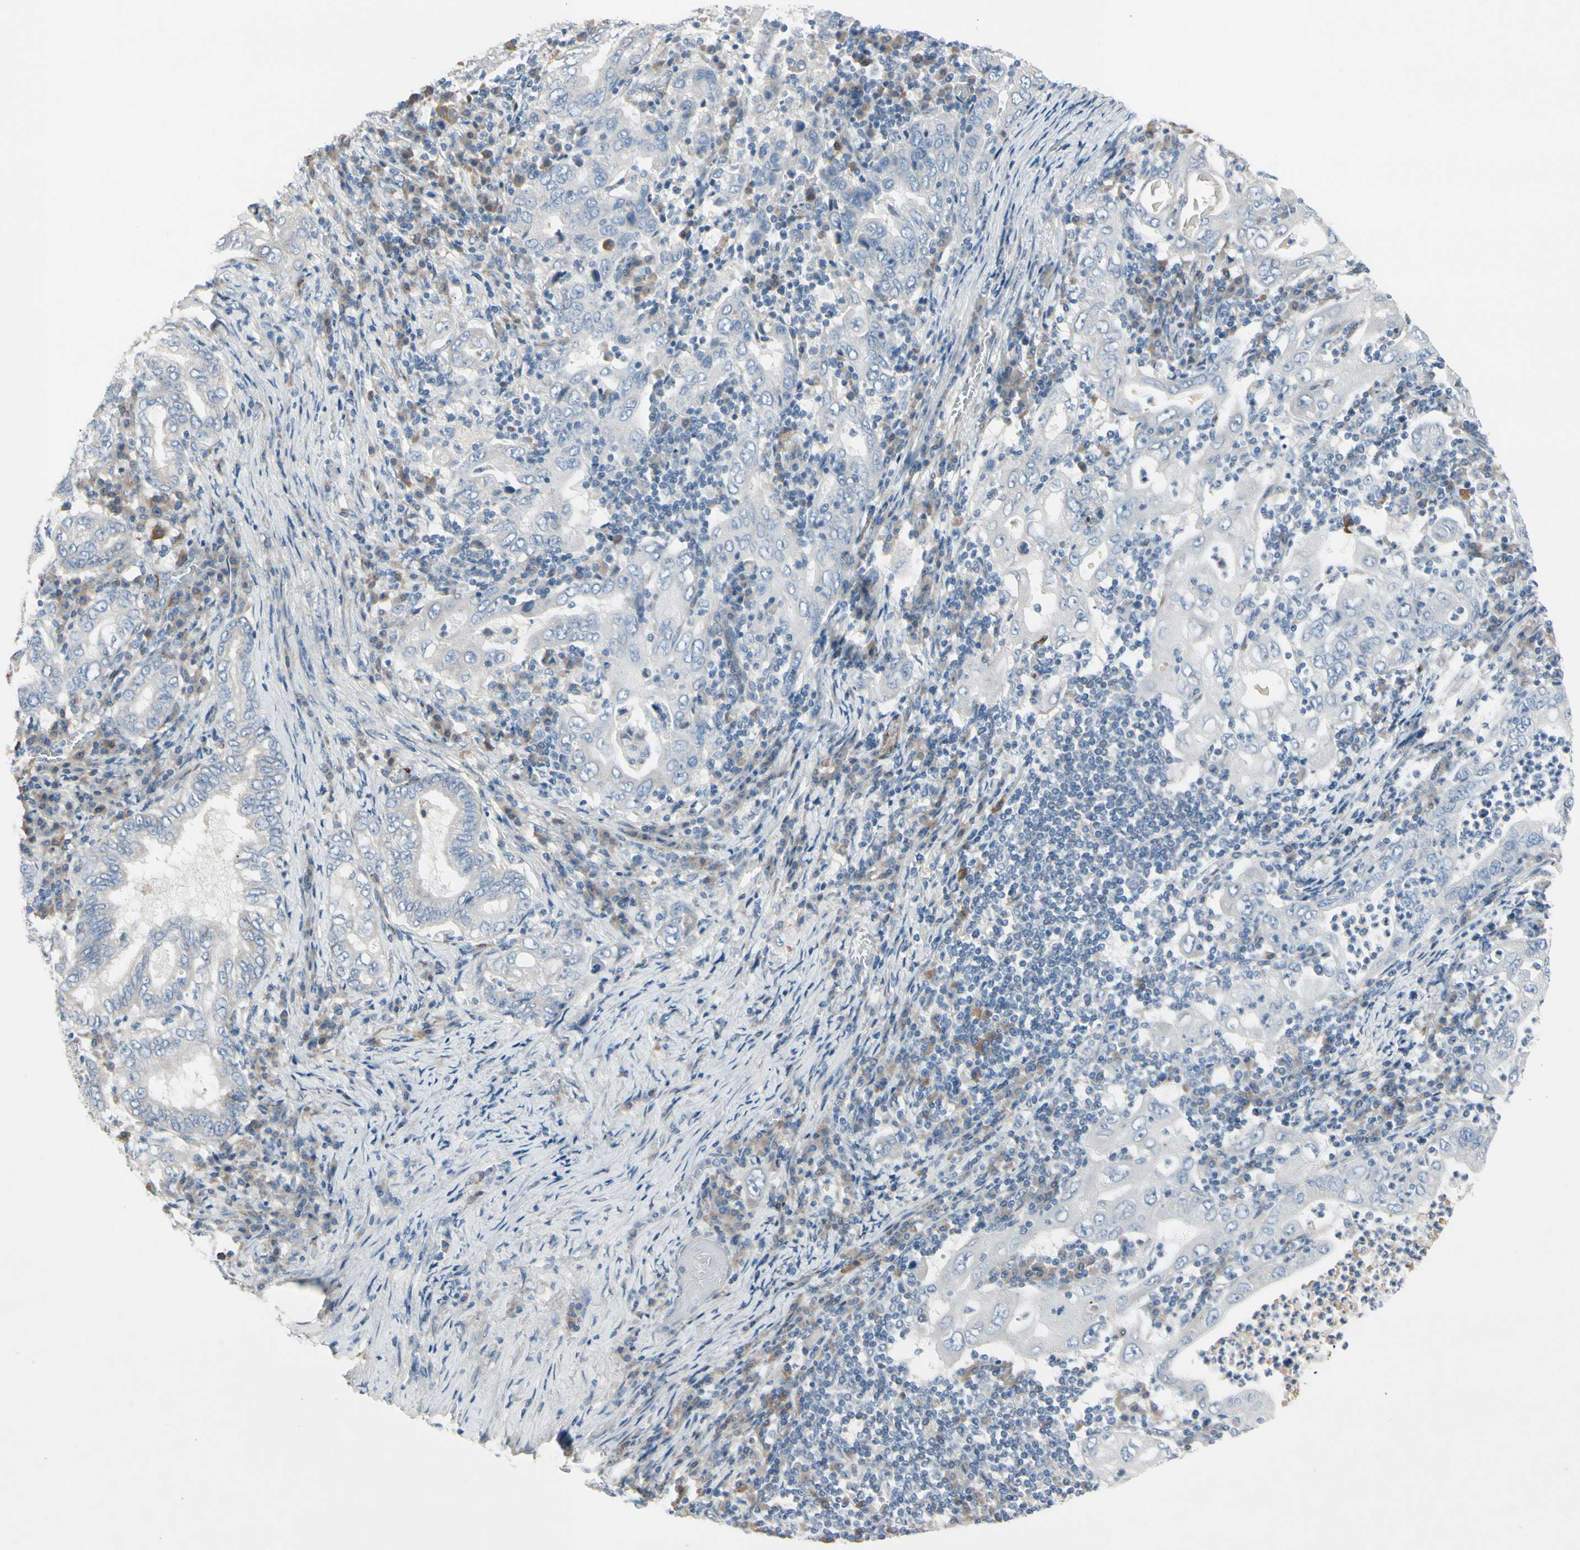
{"staining": {"intensity": "negative", "quantity": "none", "location": "none"}, "tissue": "stomach cancer", "cell_type": "Tumor cells", "image_type": "cancer", "snomed": [{"axis": "morphology", "description": "Normal tissue, NOS"}, {"axis": "morphology", "description": "Adenocarcinoma, NOS"}, {"axis": "topography", "description": "Esophagus"}, {"axis": "topography", "description": "Stomach, upper"}, {"axis": "topography", "description": "Peripheral nerve tissue"}], "caption": "High power microscopy micrograph of an IHC histopathology image of stomach adenocarcinoma, revealing no significant positivity in tumor cells.", "gene": "MAP2", "patient": {"sex": "male", "age": 62}}